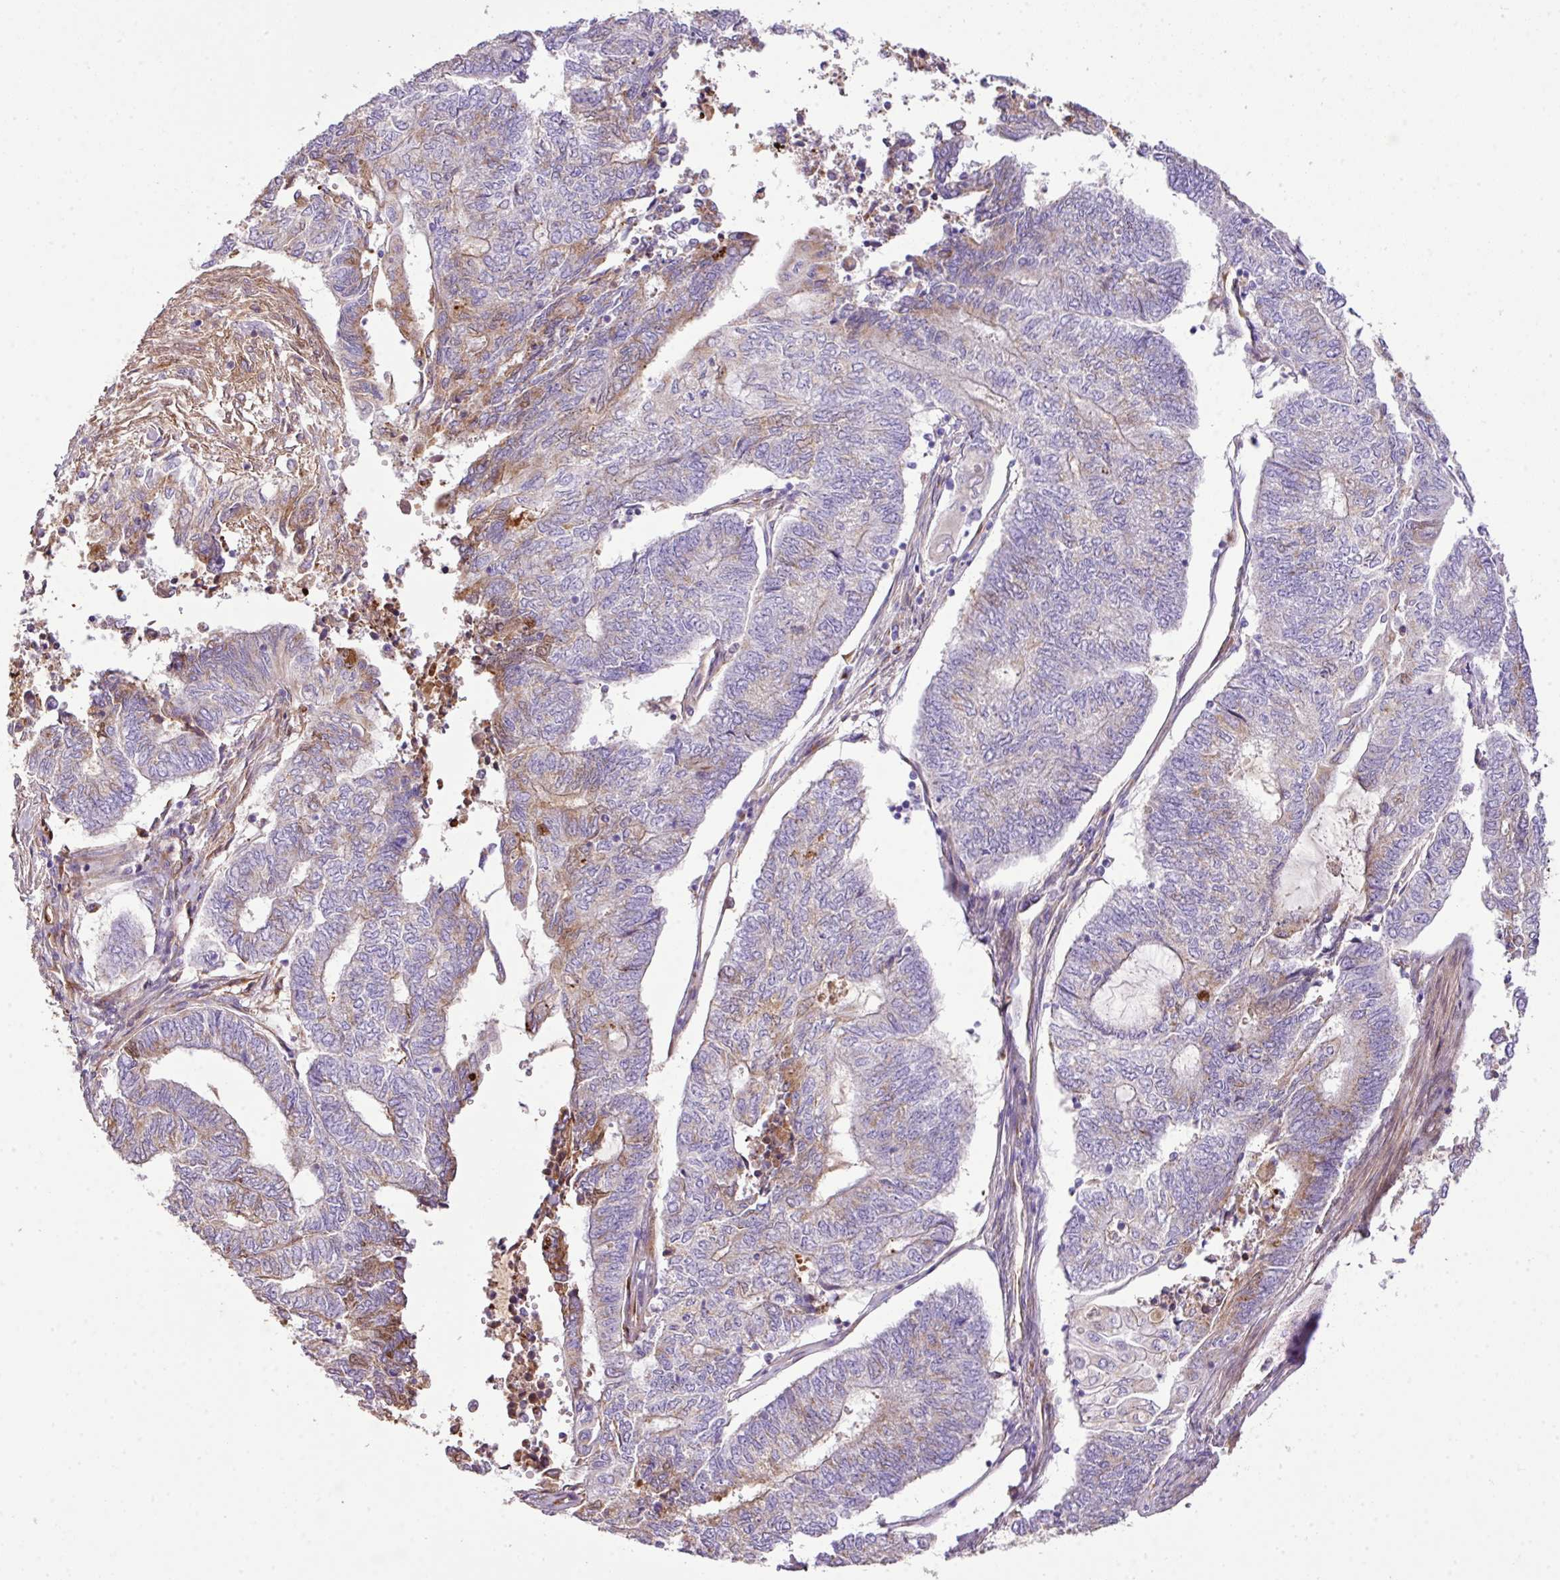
{"staining": {"intensity": "moderate", "quantity": "<25%", "location": "cytoplasmic/membranous"}, "tissue": "endometrial cancer", "cell_type": "Tumor cells", "image_type": "cancer", "snomed": [{"axis": "morphology", "description": "Adenocarcinoma, NOS"}, {"axis": "topography", "description": "Uterus"}, {"axis": "topography", "description": "Endometrium"}], "caption": "Immunohistochemistry (IHC) (DAB (3,3'-diaminobenzidine)) staining of human endometrial cancer exhibits moderate cytoplasmic/membranous protein expression in approximately <25% of tumor cells. Nuclei are stained in blue.", "gene": "CTXN2", "patient": {"sex": "female", "age": 70}}